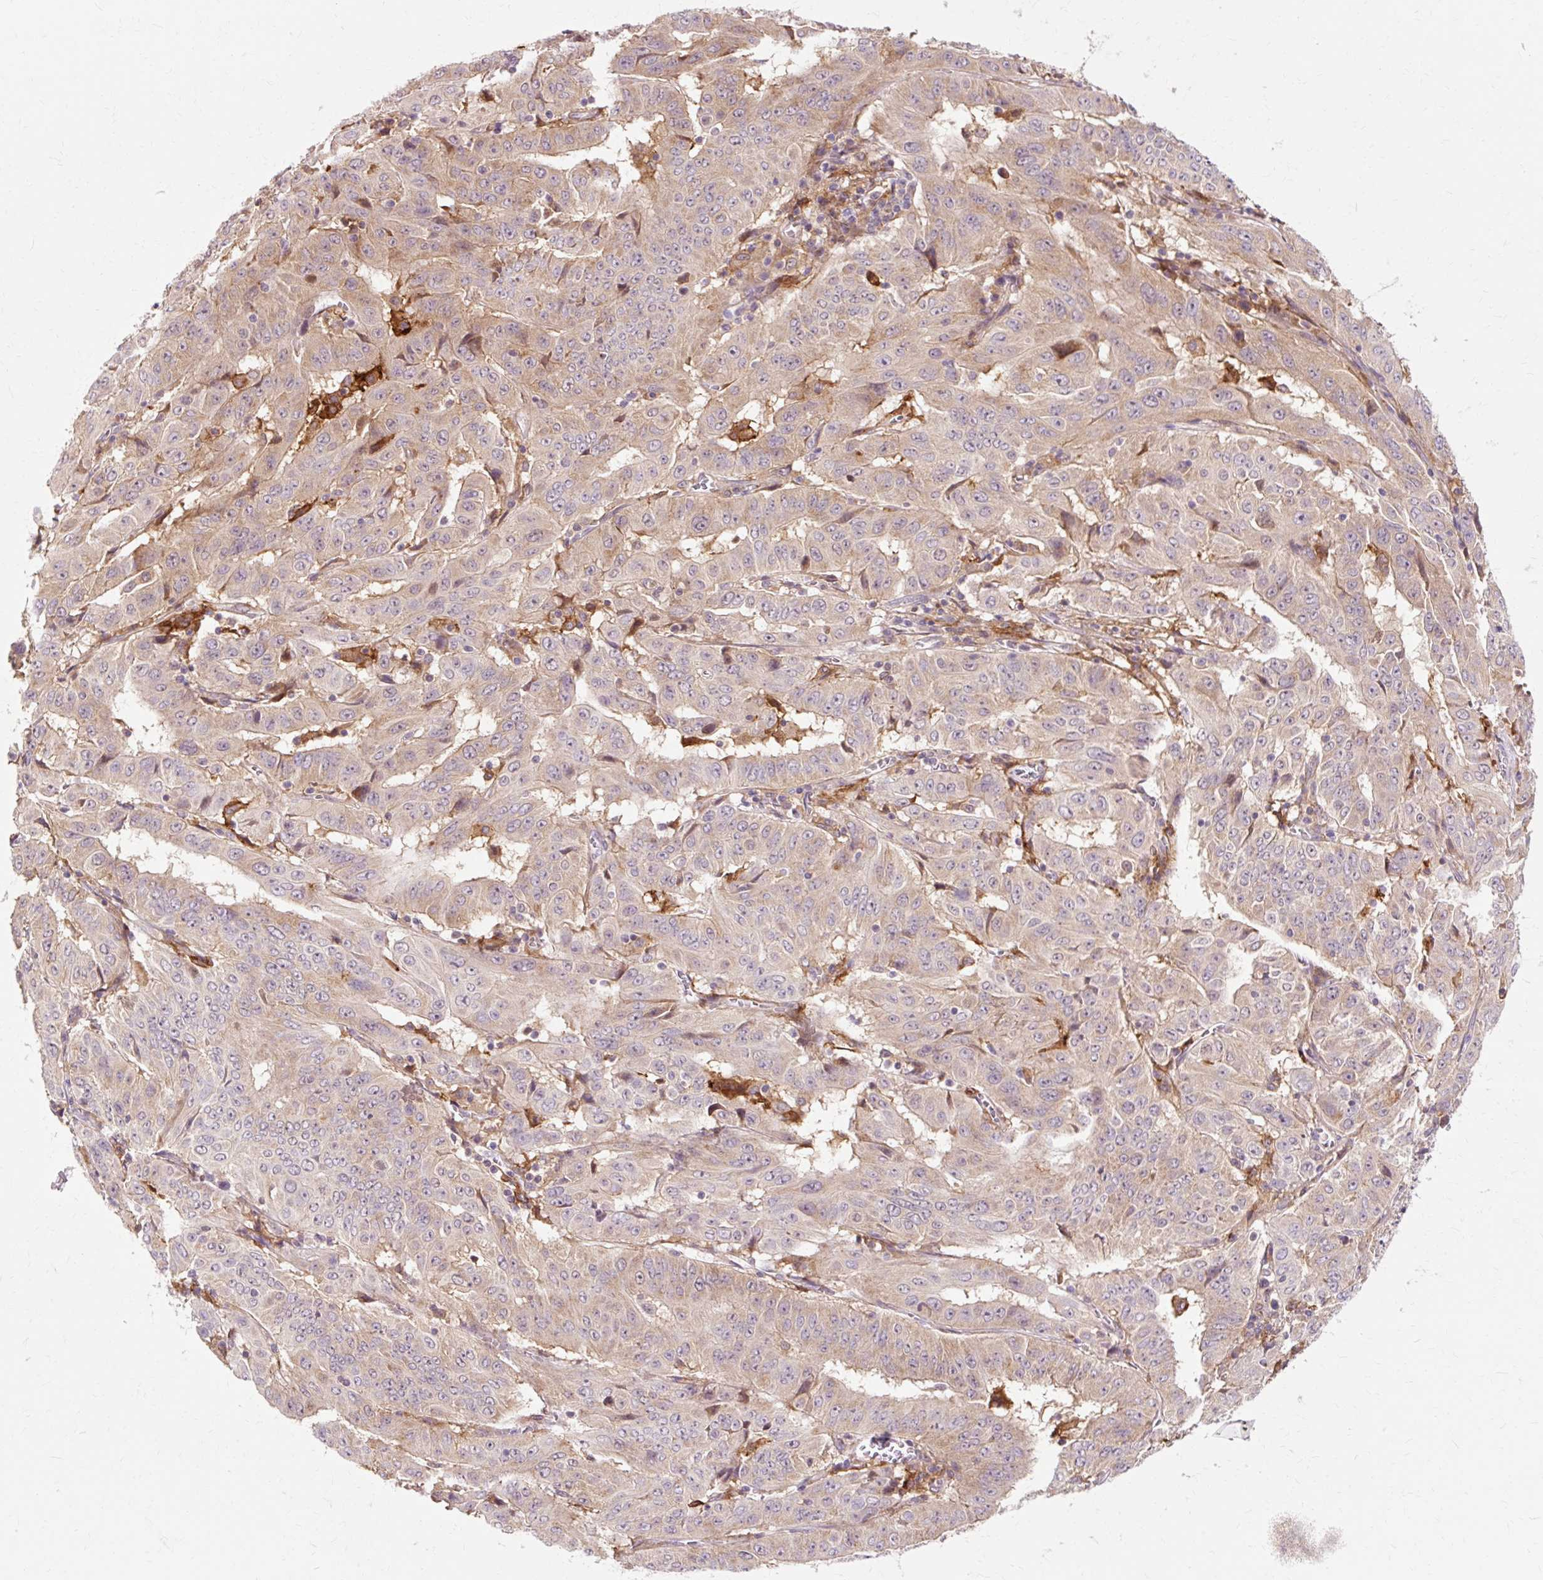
{"staining": {"intensity": "moderate", "quantity": "25%-75%", "location": "cytoplasmic/membranous"}, "tissue": "pancreatic cancer", "cell_type": "Tumor cells", "image_type": "cancer", "snomed": [{"axis": "morphology", "description": "Adenocarcinoma, NOS"}, {"axis": "topography", "description": "Pancreas"}], "caption": "Immunohistochemistry photomicrograph of human pancreatic cancer (adenocarcinoma) stained for a protein (brown), which shows medium levels of moderate cytoplasmic/membranous staining in approximately 25%-75% of tumor cells.", "gene": "GEMIN2", "patient": {"sex": "male", "age": 63}}